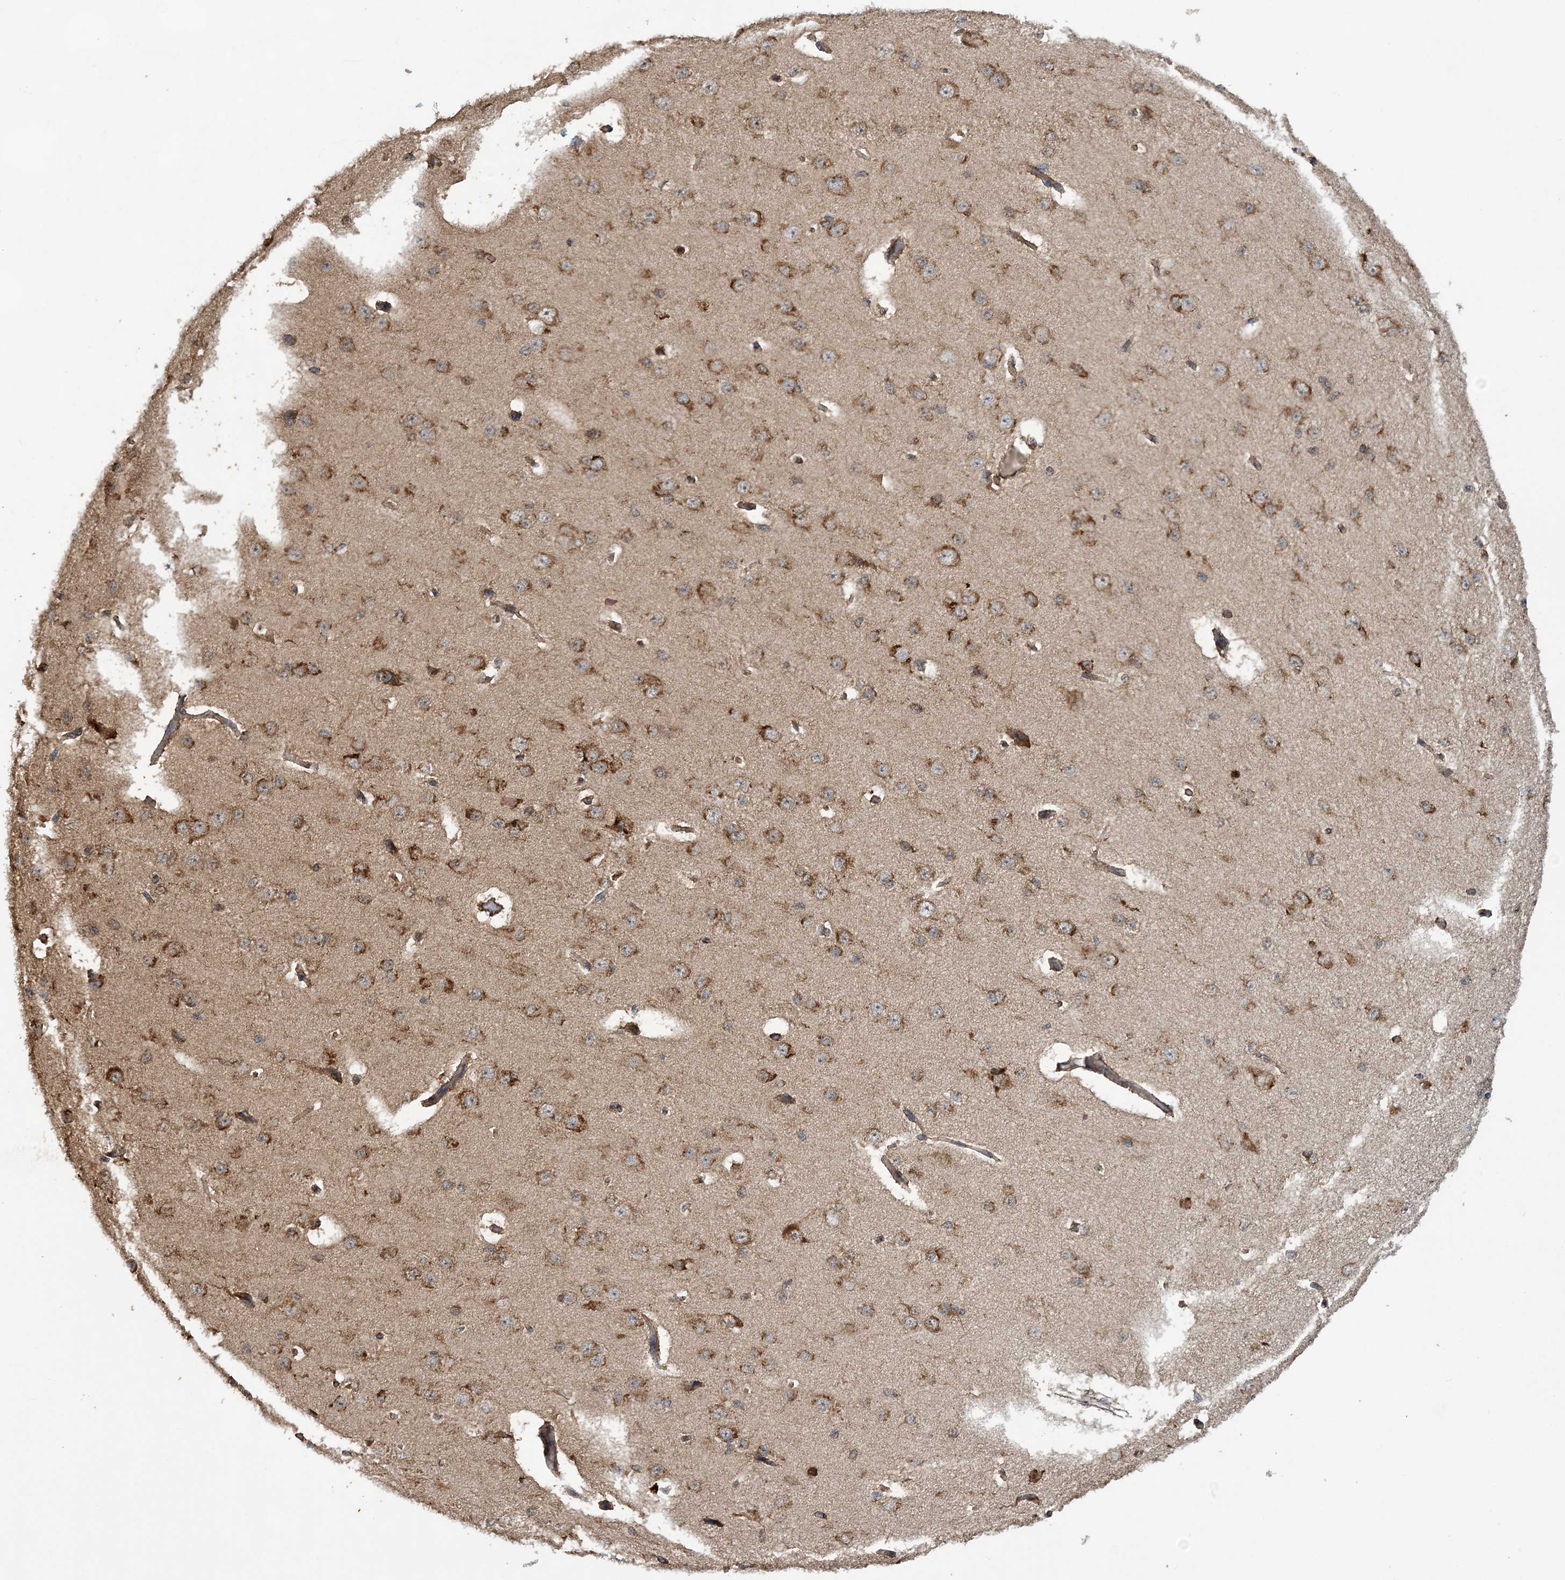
{"staining": {"intensity": "negative", "quantity": "none", "location": "none"}, "tissue": "cerebral cortex", "cell_type": "Endothelial cells", "image_type": "normal", "snomed": [{"axis": "morphology", "description": "Normal tissue, NOS"}, {"axis": "morphology", "description": "Developmental malformation"}, {"axis": "topography", "description": "Cerebral cortex"}], "caption": "Micrograph shows no significant protein staining in endothelial cells of benign cerebral cortex. (DAB IHC visualized using brightfield microscopy, high magnification).", "gene": "WDR12", "patient": {"sex": "female", "age": 30}}